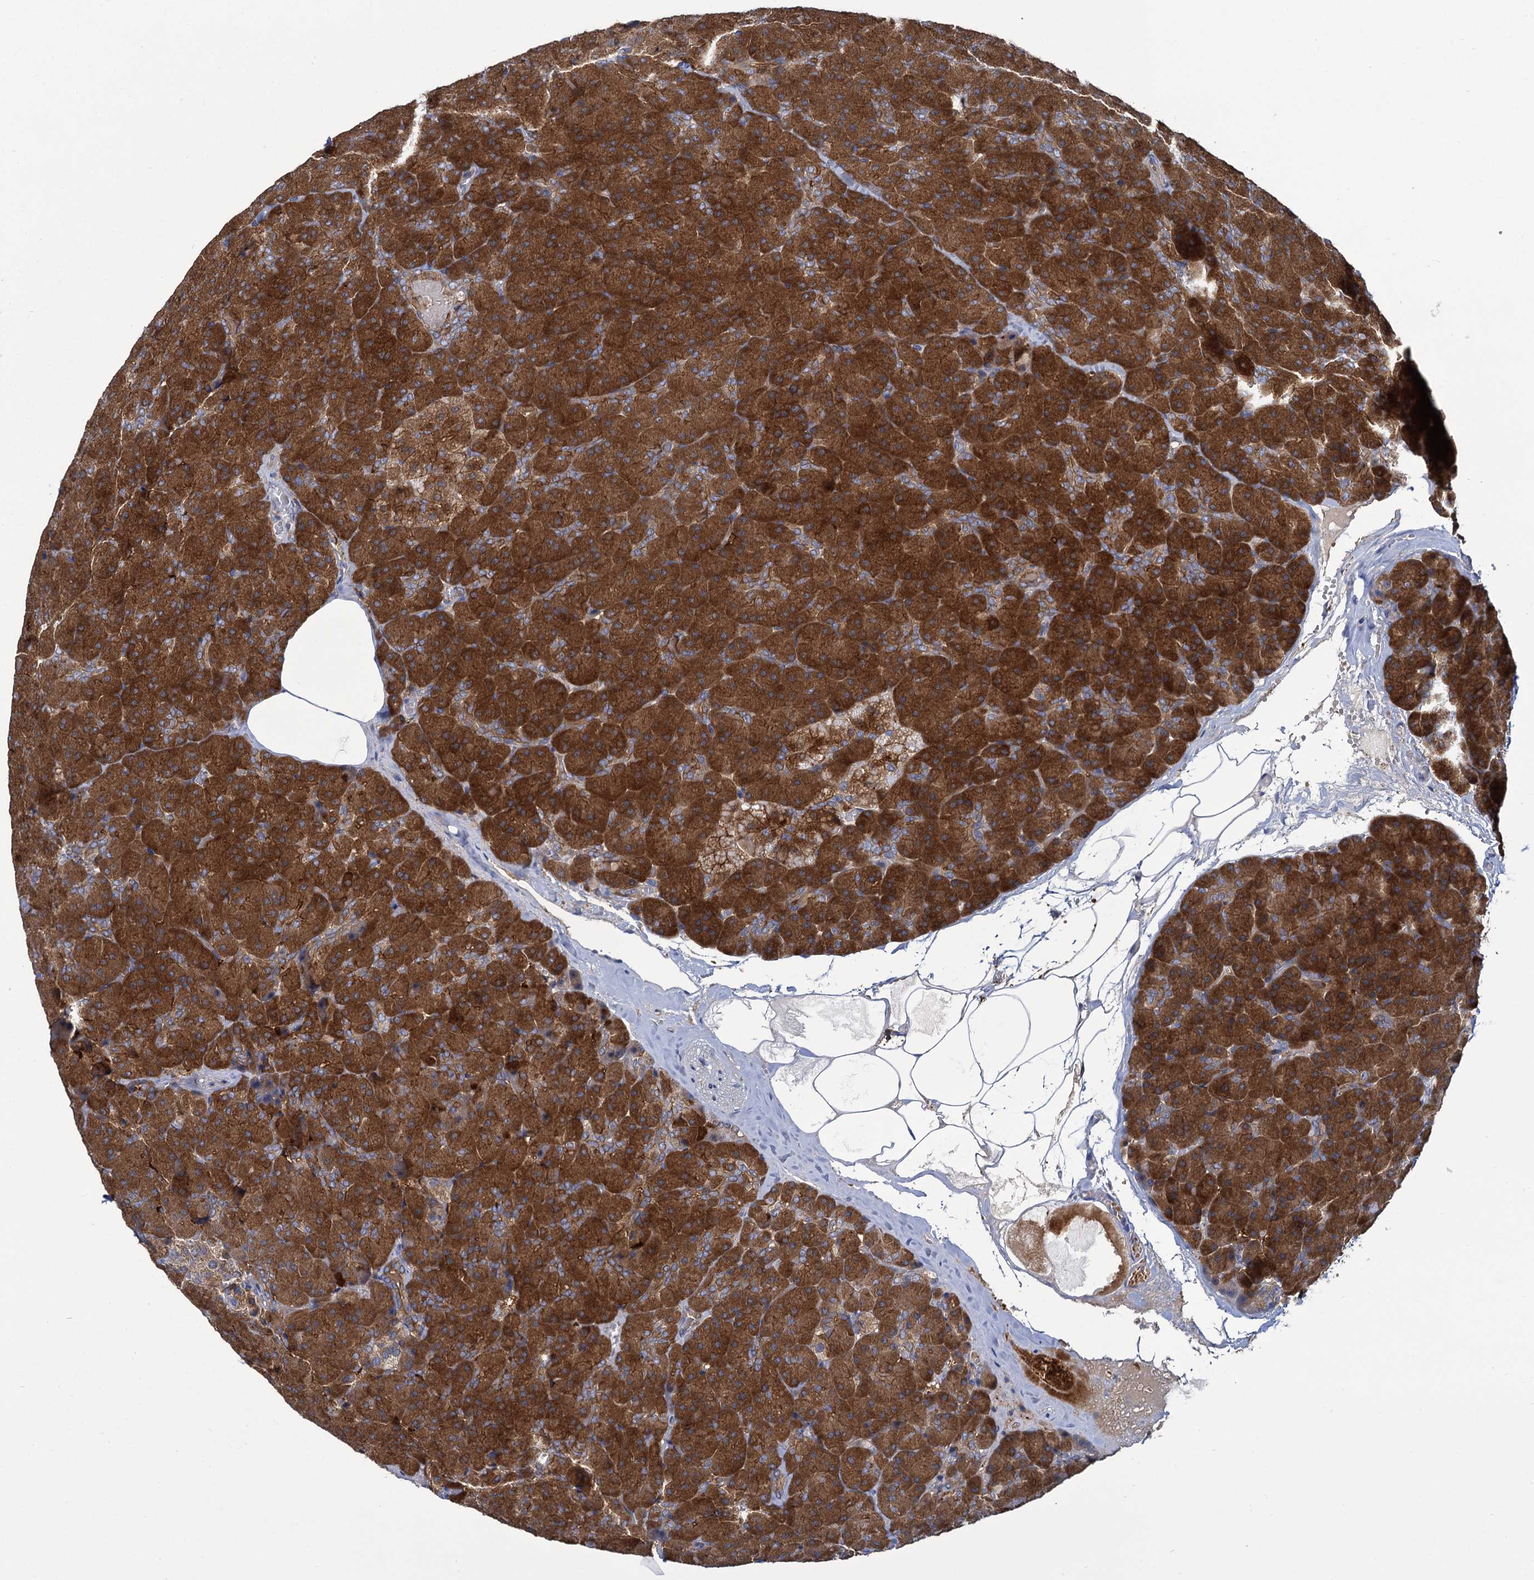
{"staining": {"intensity": "strong", "quantity": ">75%", "location": "cytoplasmic/membranous"}, "tissue": "pancreas", "cell_type": "Exocrine glandular cells", "image_type": "normal", "snomed": [{"axis": "morphology", "description": "Normal tissue, NOS"}, {"axis": "topography", "description": "Pancreas"}], "caption": "The histopathology image exhibits immunohistochemical staining of benign pancreas. There is strong cytoplasmic/membranous staining is present in about >75% of exocrine glandular cells.", "gene": "GCLC", "patient": {"sex": "male", "age": 36}}